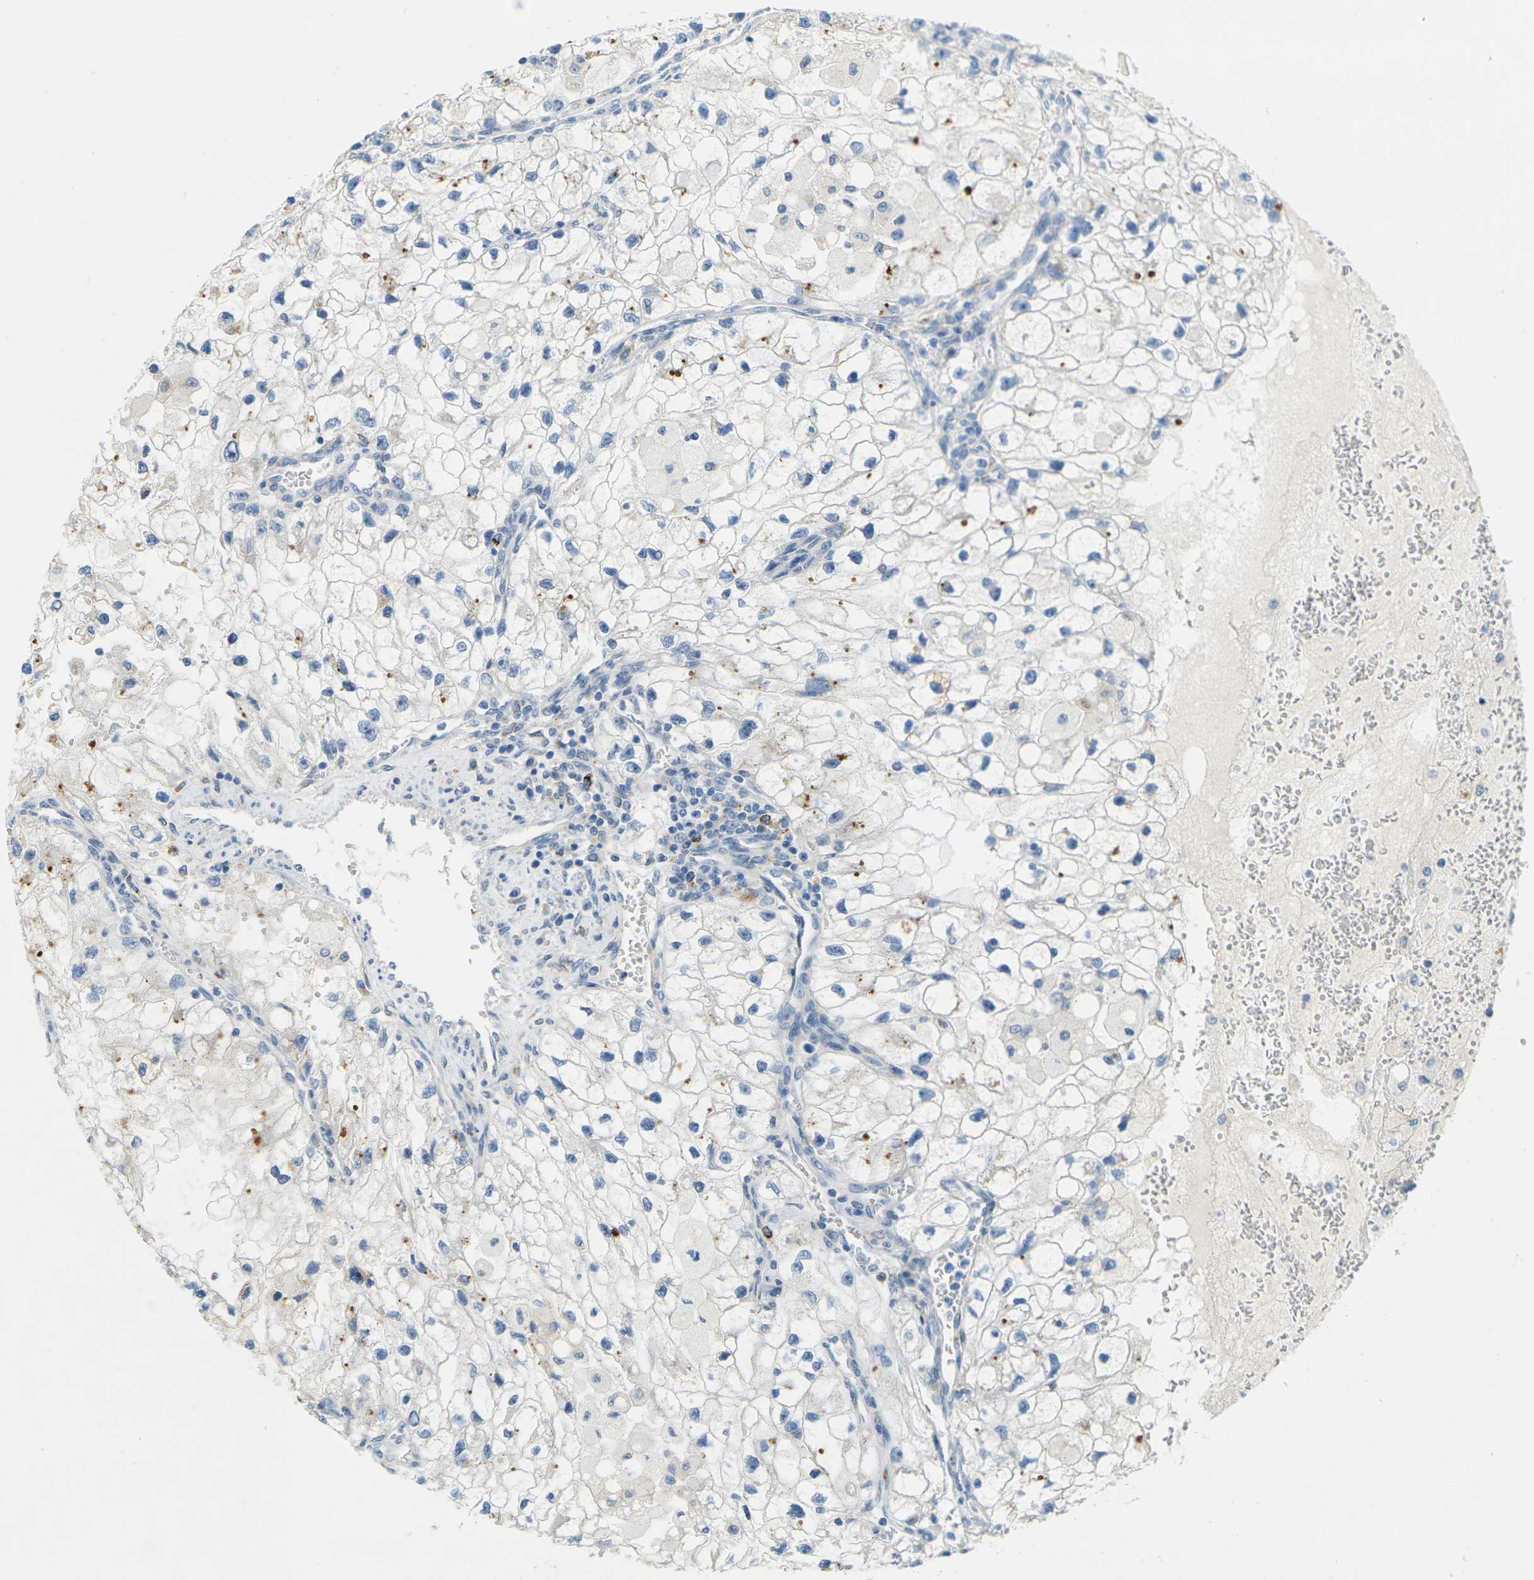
{"staining": {"intensity": "negative", "quantity": "none", "location": "none"}, "tissue": "renal cancer", "cell_type": "Tumor cells", "image_type": "cancer", "snomed": [{"axis": "morphology", "description": "Adenocarcinoma, NOS"}, {"axis": "topography", "description": "Kidney"}], "caption": "Immunohistochemistry (IHC) photomicrograph of neoplastic tissue: human renal cancer (adenocarcinoma) stained with DAB exhibits no significant protein staining in tumor cells.", "gene": "CYP2C8", "patient": {"sex": "female", "age": 70}}